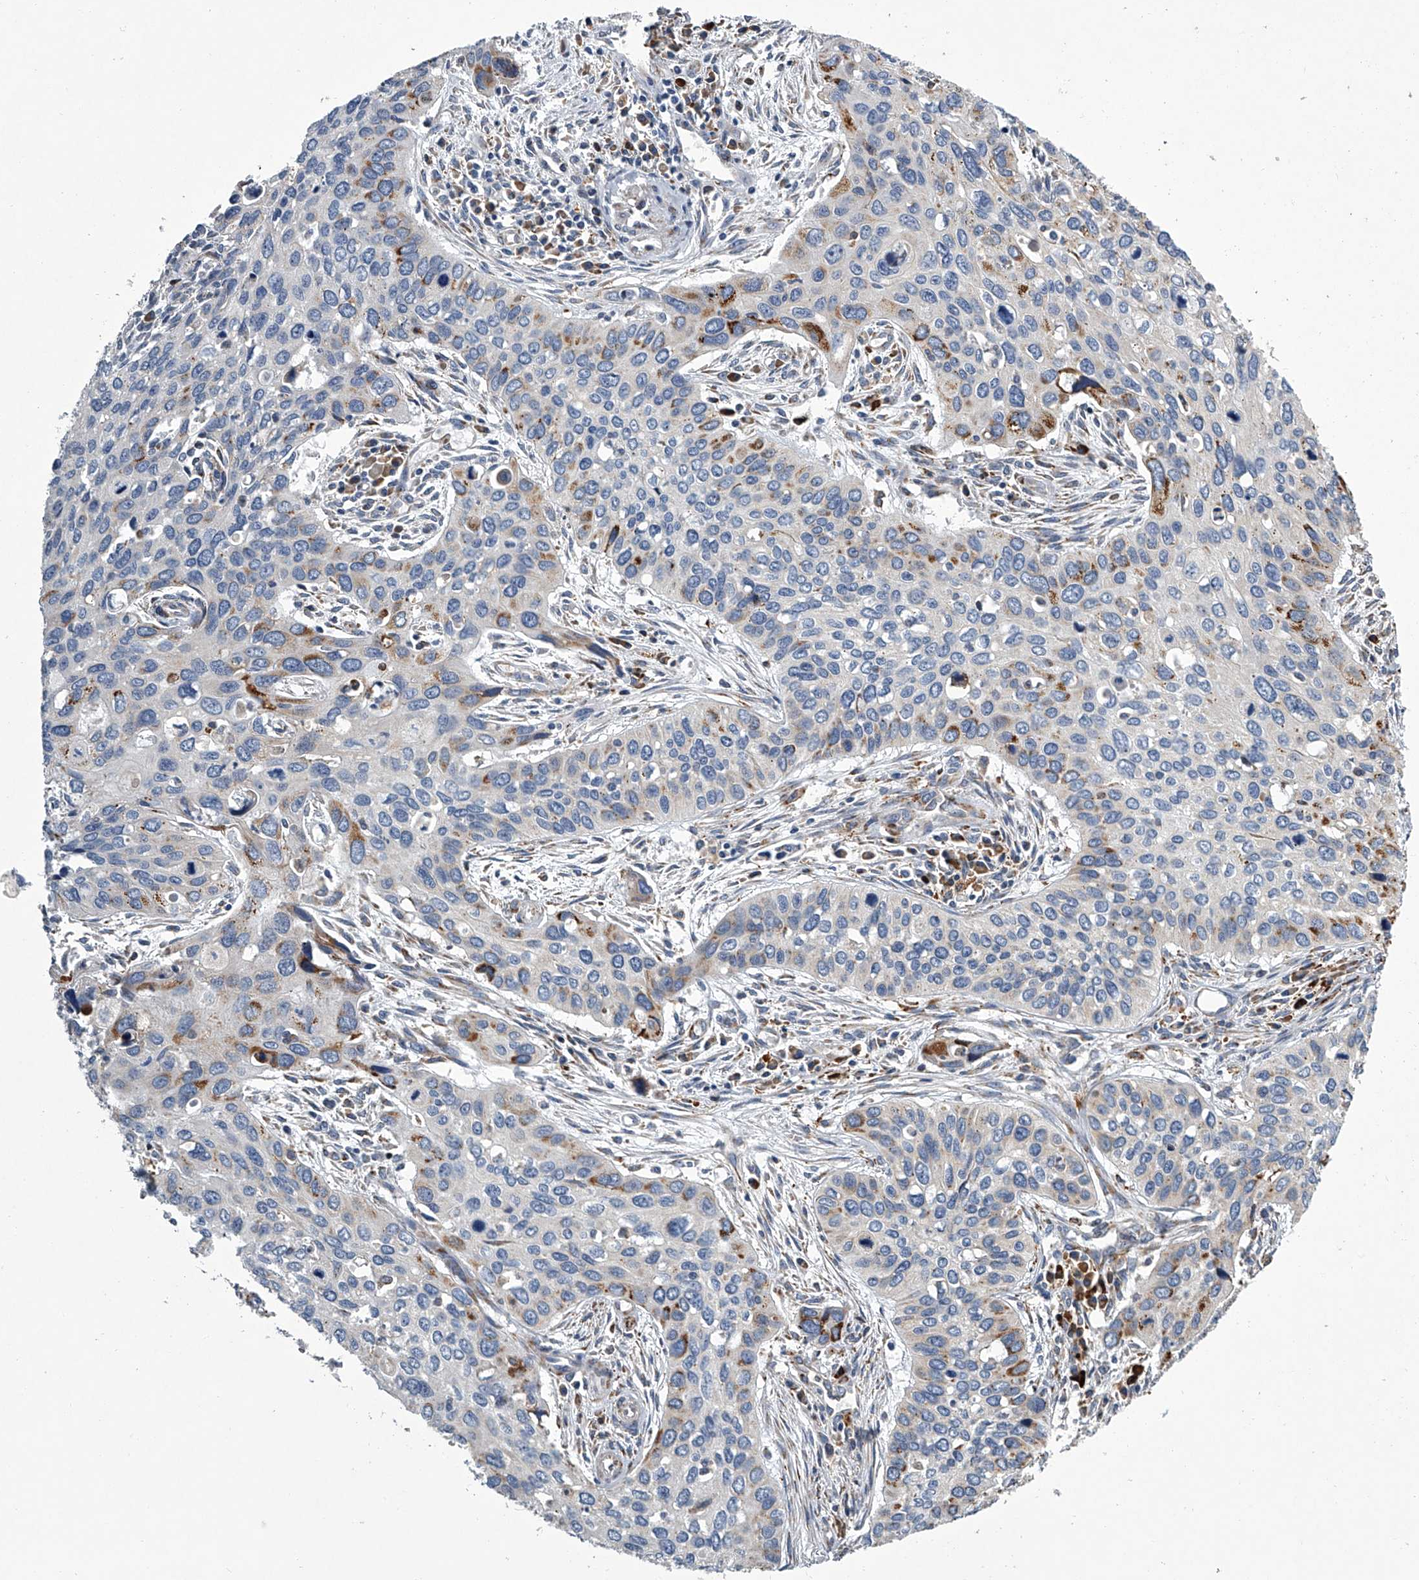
{"staining": {"intensity": "moderate", "quantity": "<25%", "location": "cytoplasmic/membranous"}, "tissue": "cervical cancer", "cell_type": "Tumor cells", "image_type": "cancer", "snomed": [{"axis": "morphology", "description": "Squamous cell carcinoma, NOS"}, {"axis": "topography", "description": "Cervix"}], "caption": "The photomicrograph reveals a brown stain indicating the presence of a protein in the cytoplasmic/membranous of tumor cells in cervical squamous cell carcinoma.", "gene": "TMEM63C", "patient": {"sex": "female", "age": 55}}